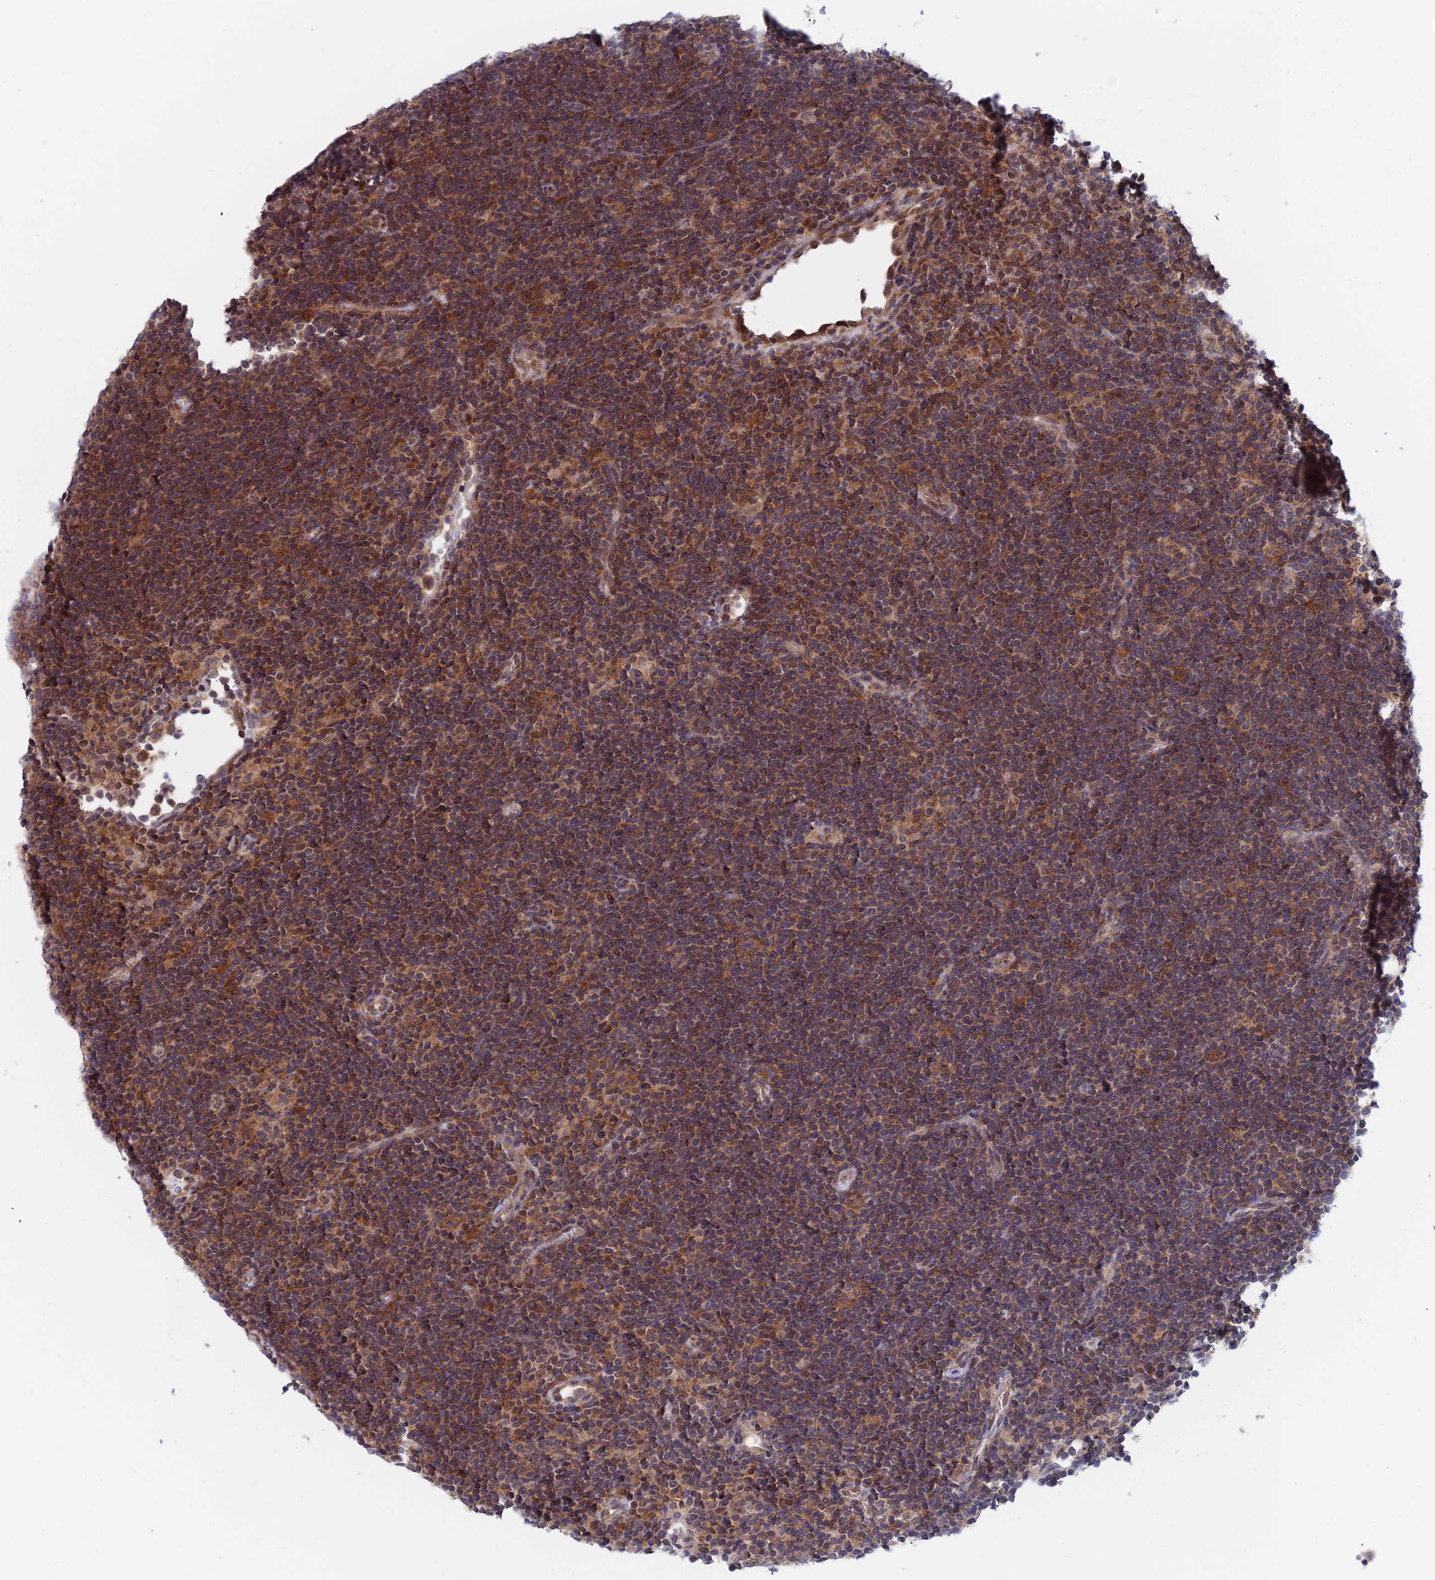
{"staining": {"intensity": "moderate", "quantity": ">75%", "location": "cytoplasmic/membranous"}, "tissue": "lymphoma", "cell_type": "Tumor cells", "image_type": "cancer", "snomed": [{"axis": "morphology", "description": "Hodgkin's disease, NOS"}, {"axis": "topography", "description": "Lymph node"}], "caption": "Tumor cells reveal moderate cytoplasmic/membranous positivity in about >75% of cells in Hodgkin's disease.", "gene": "IGBP1", "patient": {"sex": "female", "age": 57}}